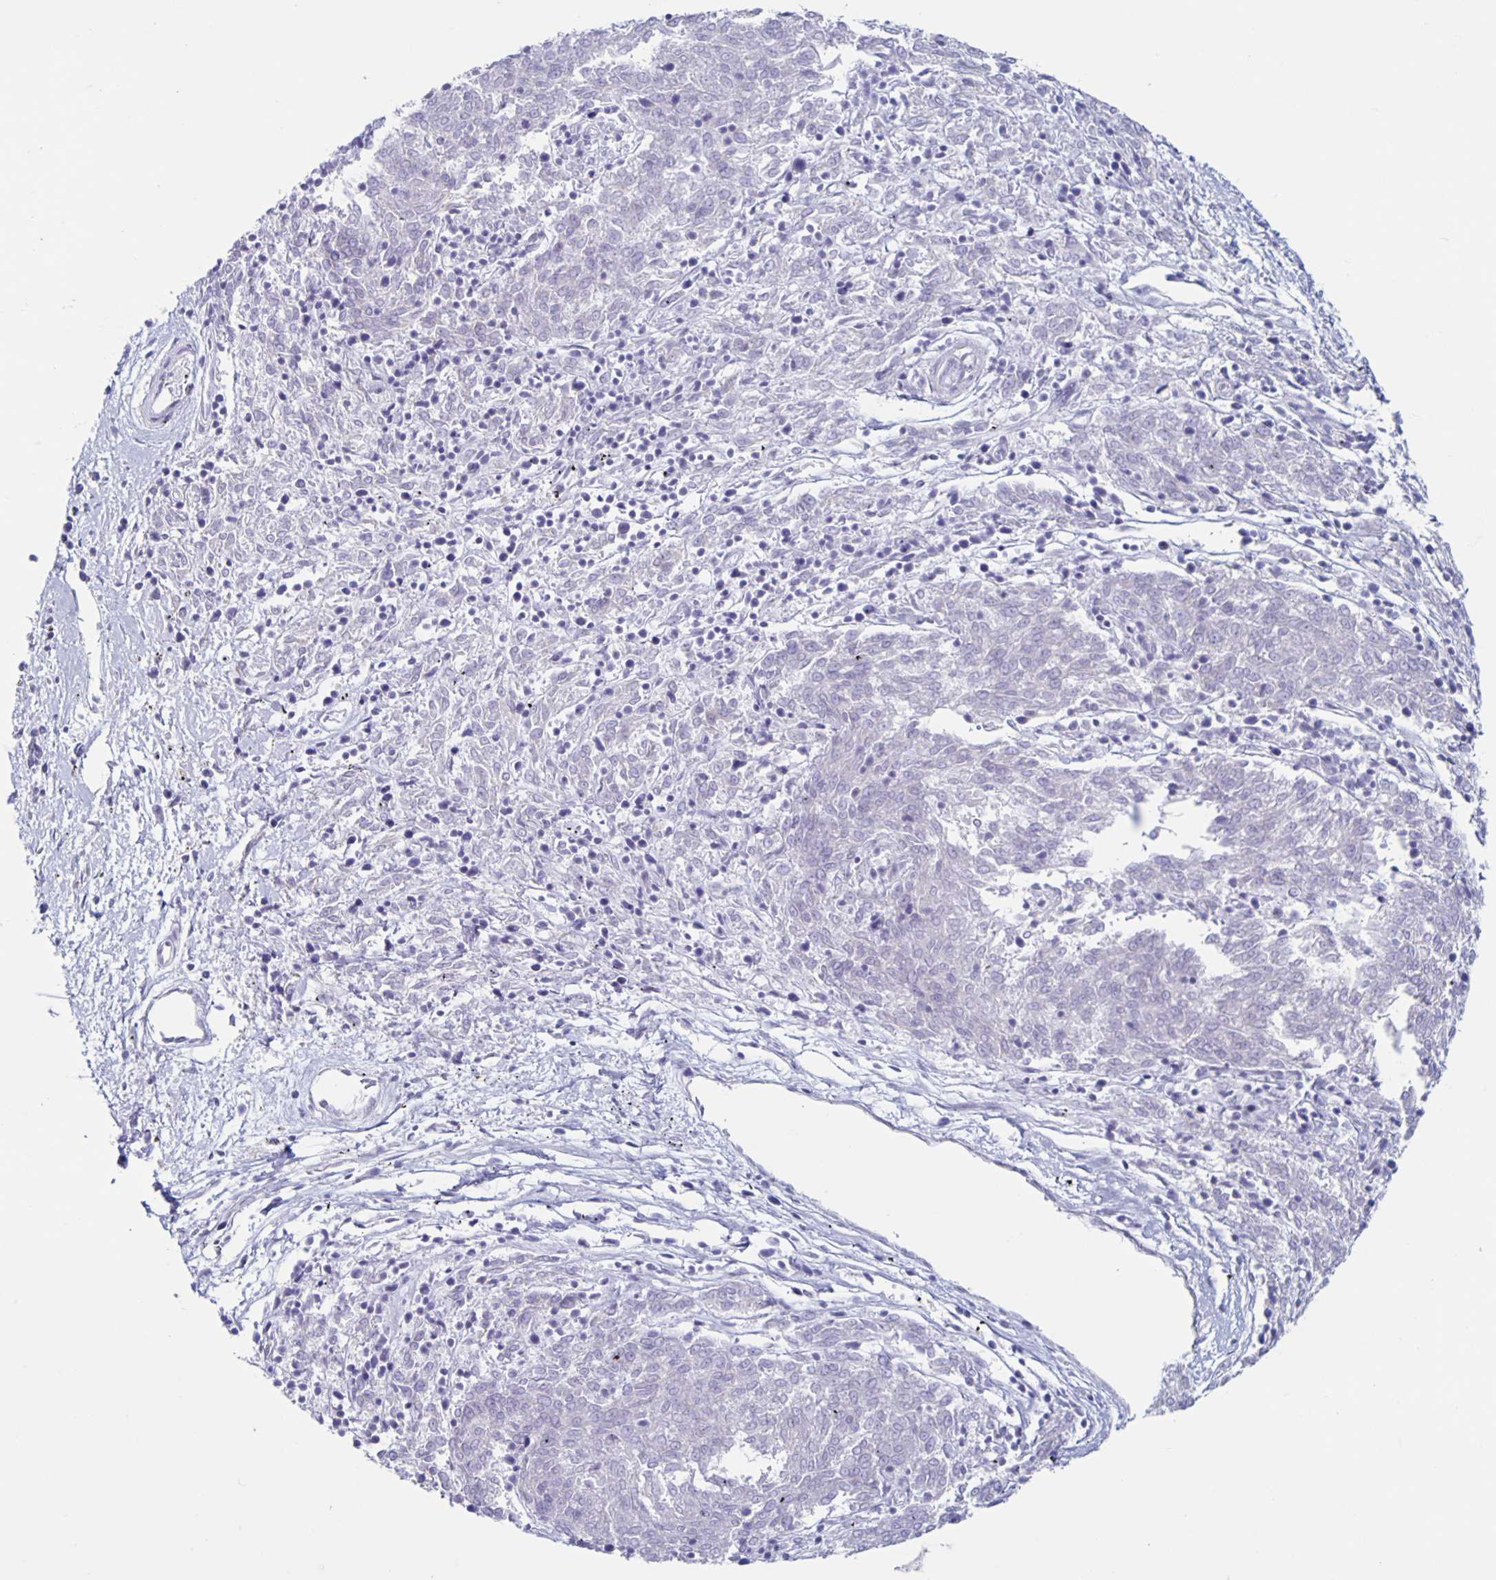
{"staining": {"intensity": "negative", "quantity": "none", "location": "none"}, "tissue": "melanoma", "cell_type": "Tumor cells", "image_type": "cancer", "snomed": [{"axis": "morphology", "description": "Malignant melanoma, NOS"}, {"axis": "topography", "description": "Skin"}], "caption": "Histopathology image shows no significant protein expression in tumor cells of melanoma.", "gene": "CT45A5", "patient": {"sex": "female", "age": 72}}